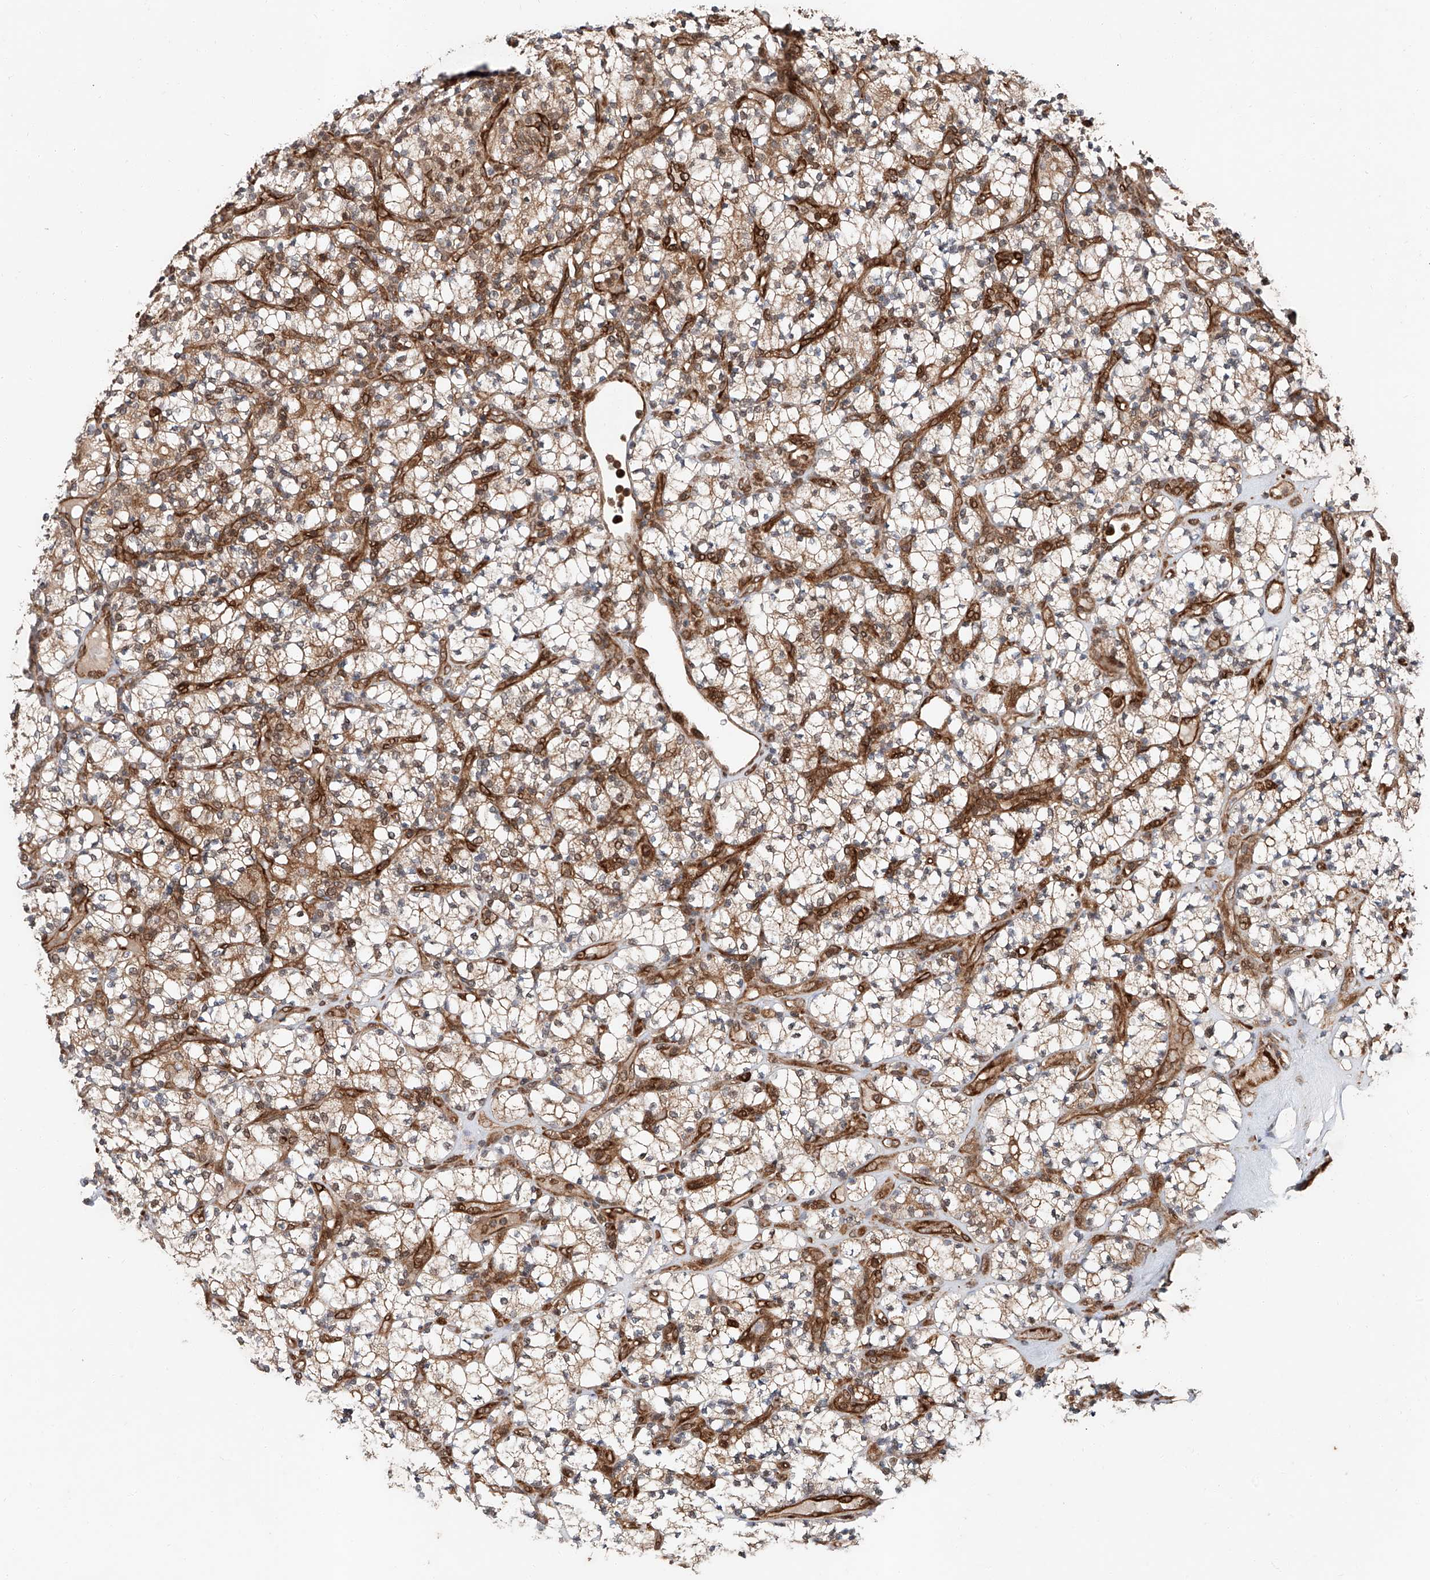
{"staining": {"intensity": "moderate", "quantity": "25%-75%", "location": "cytoplasmic/membranous"}, "tissue": "renal cancer", "cell_type": "Tumor cells", "image_type": "cancer", "snomed": [{"axis": "morphology", "description": "Adenocarcinoma, NOS"}, {"axis": "topography", "description": "Kidney"}], "caption": "Immunohistochemical staining of renal cancer (adenocarcinoma) demonstrates moderate cytoplasmic/membranous protein expression in approximately 25%-75% of tumor cells.", "gene": "ZFP28", "patient": {"sex": "male", "age": 77}}